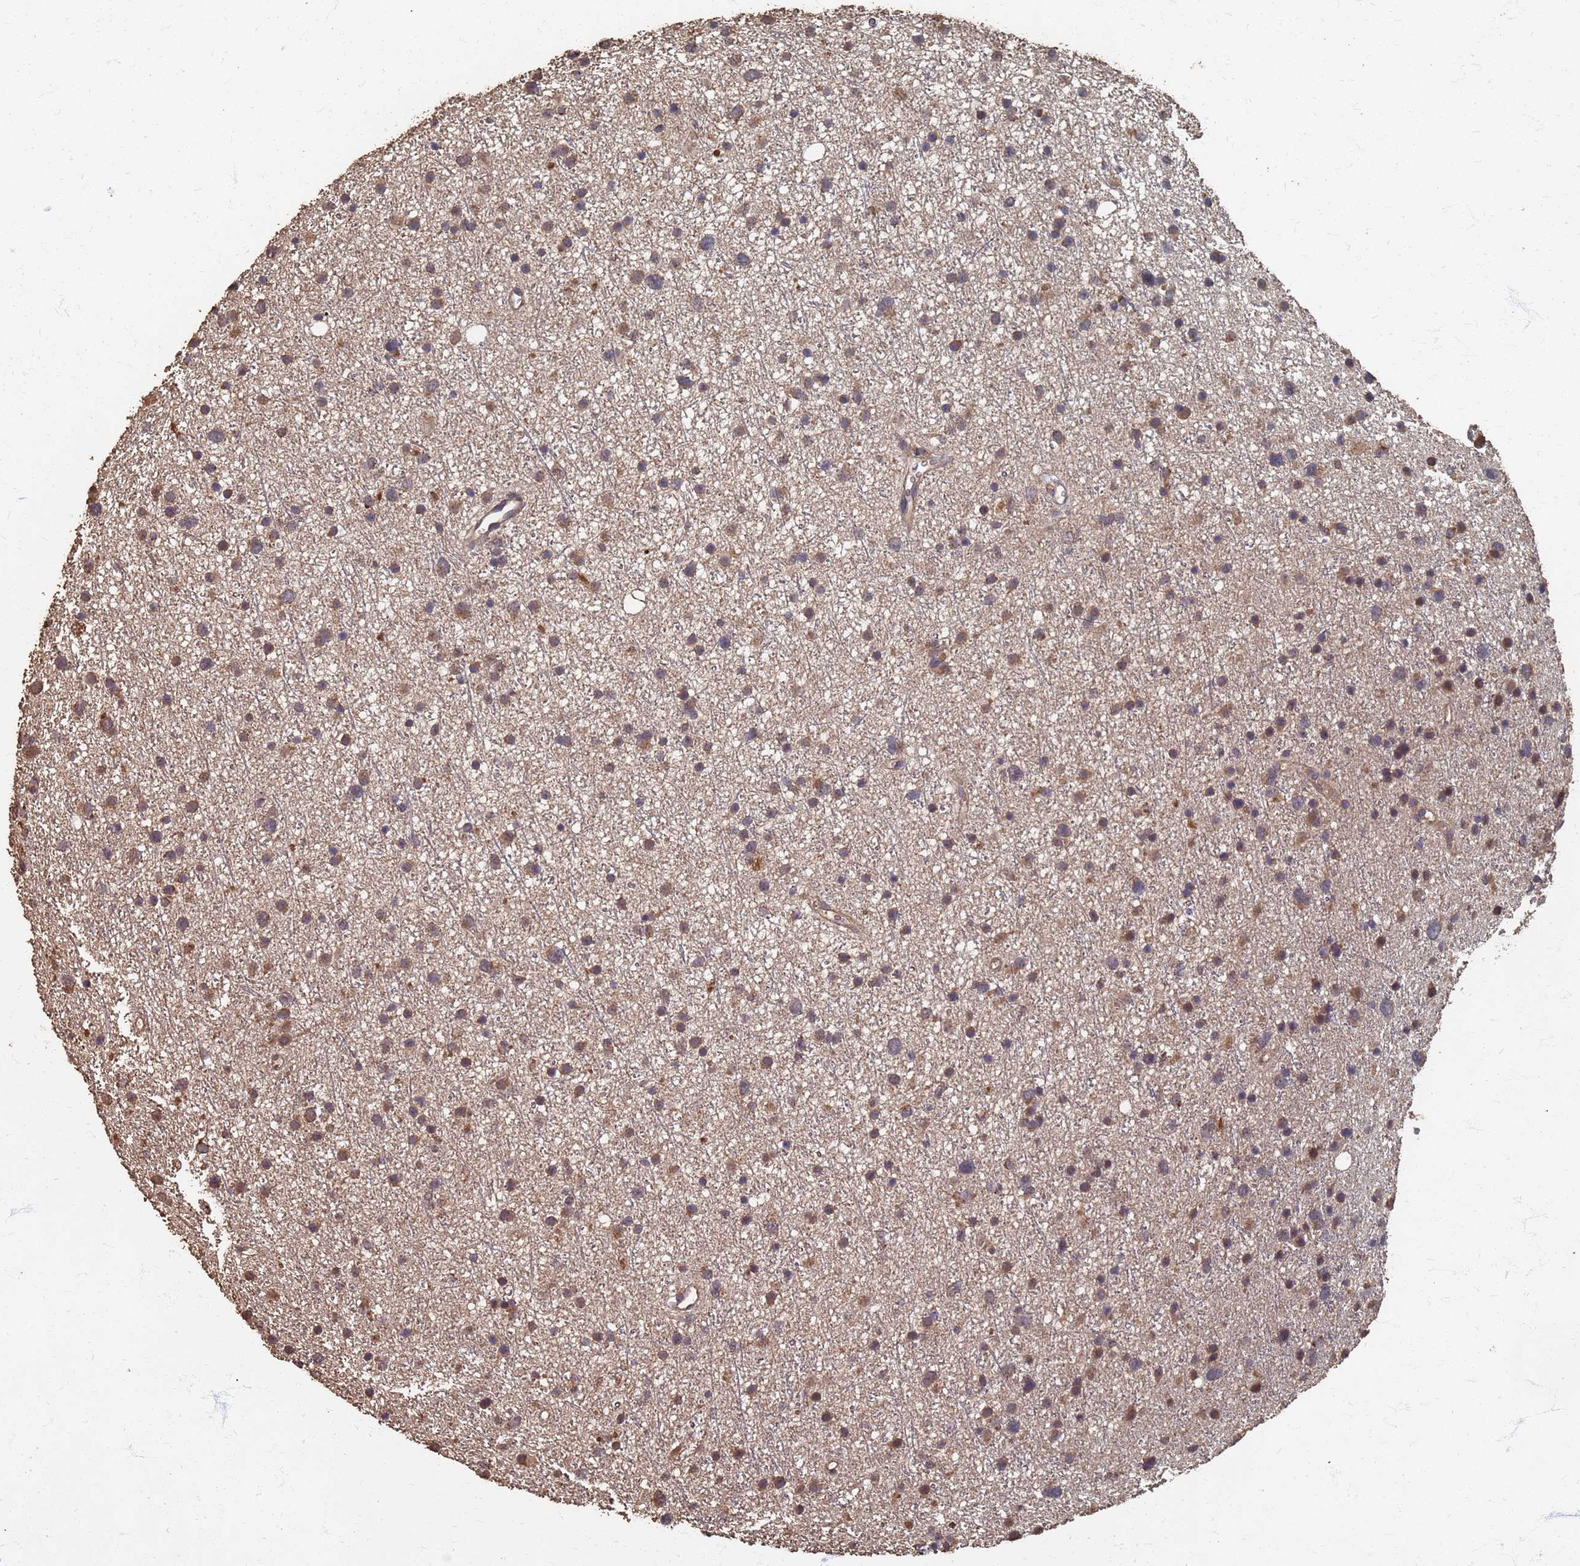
{"staining": {"intensity": "moderate", "quantity": ">75%", "location": "cytoplasmic/membranous"}, "tissue": "glioma", "cell_type": "Tumor cells", "image_type": "cancer", "snomed": [{"axis": "morphology", "description": "Glioma, malignant, Low grade"}, {"axis": "topography", "description": "Cerebral cortex"}], "caption": "Immunohistochemistry histopathology image of glioma stained for a protein (brown), which demonstrates medium levels of moderate cytoplasmic/membranous expression in about >75% of tumor cells.", "gene": "DPH5", "patient": {"sex": "female", "age": 39}}